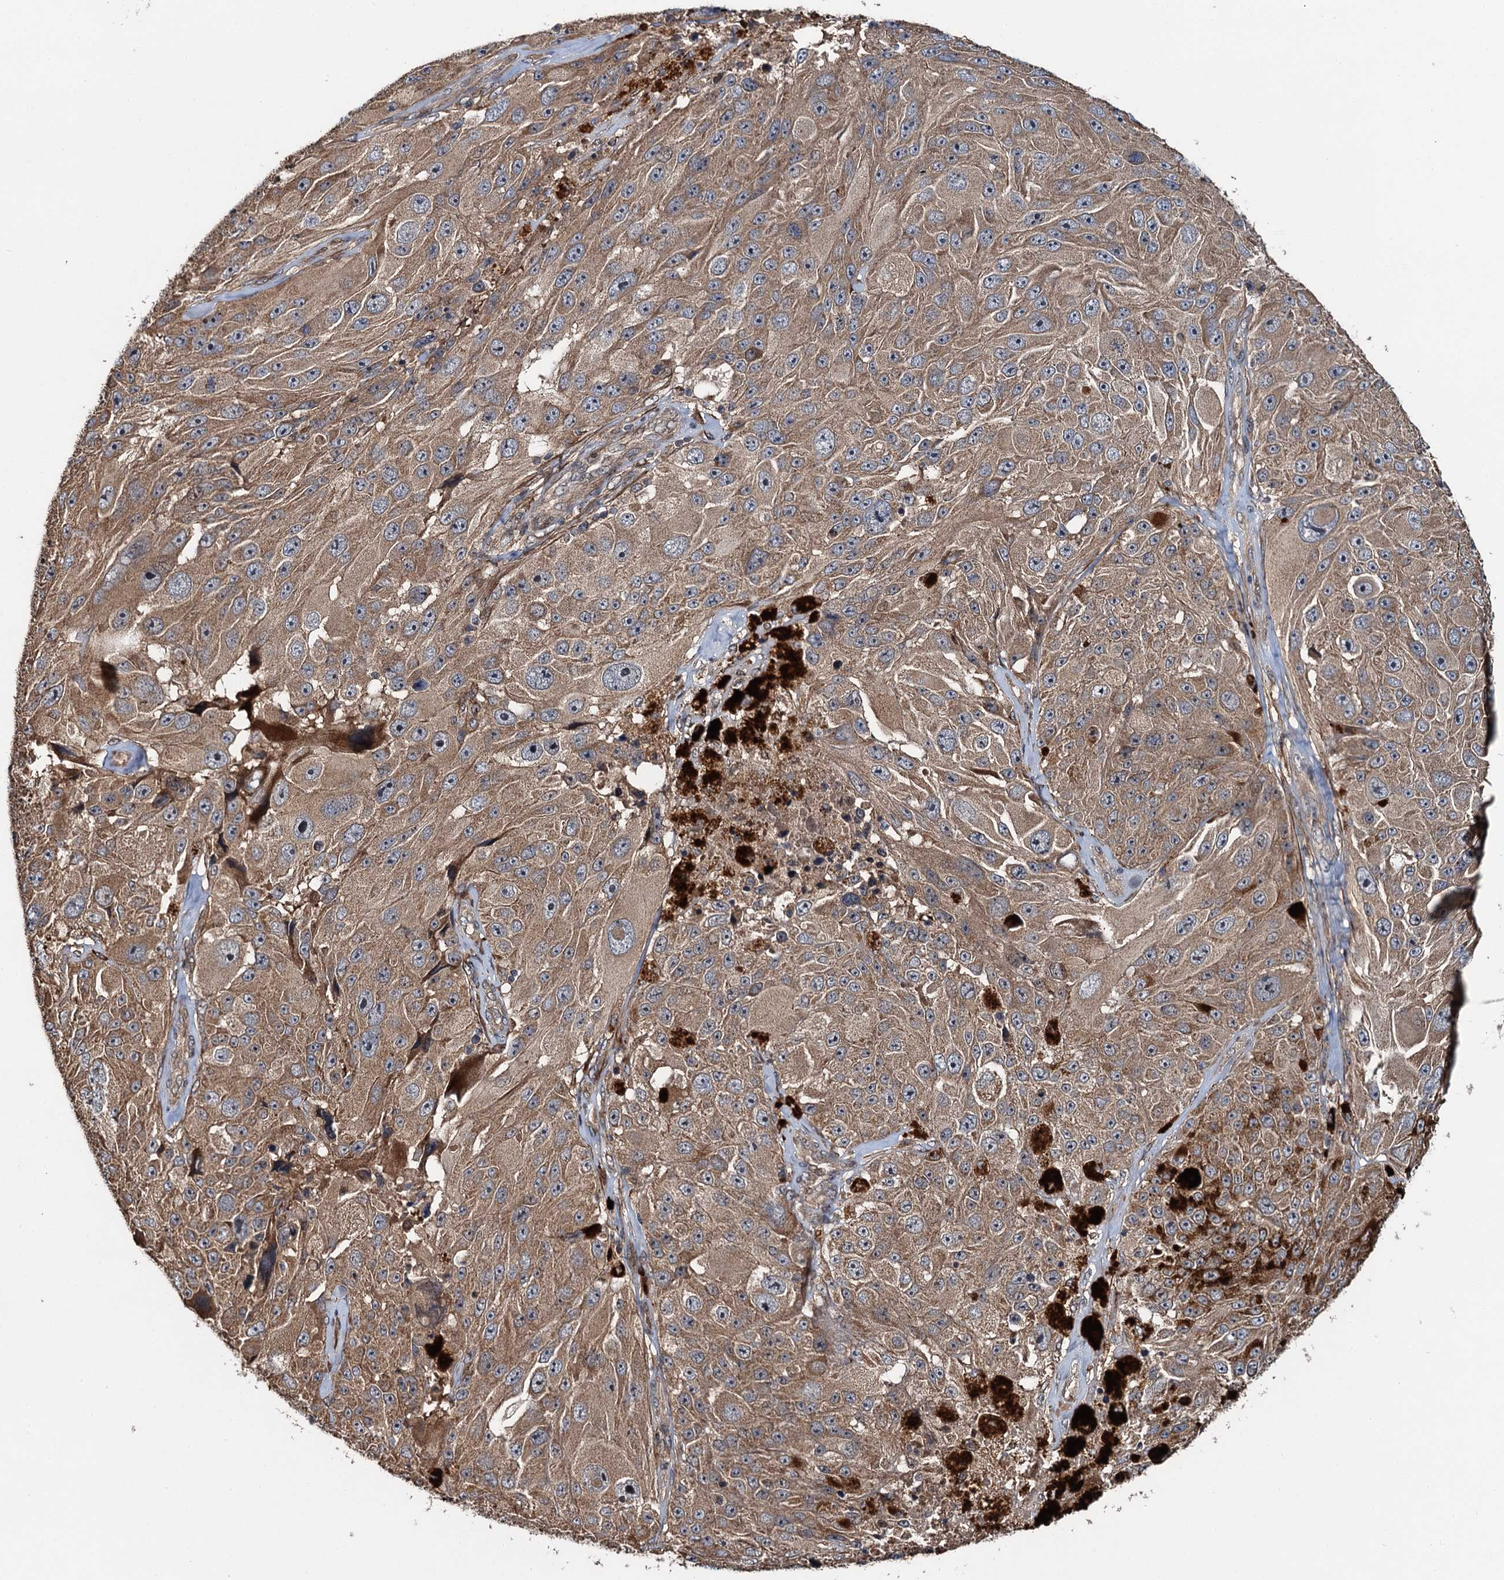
{"staining": {"intensity": "moderate", "quantity": ">75%", "location": "cytoplasmic/membranous"}, "tissue": "melanoma", "cell_type": "Tumor cells", "image_type": "cancer", "snomed": [{"axis": "morphology", "description": "Malignant melanoma, Metastatic site"}, {"axis": "topography", "description": "Lymph node"}], "caption": "Melanoma tissue exhibits moderate cytoplasmic/membranous staining in about >75% of tumor cells", "gene": "SNX32", "patient": {"sex": "male", "age": 62}}